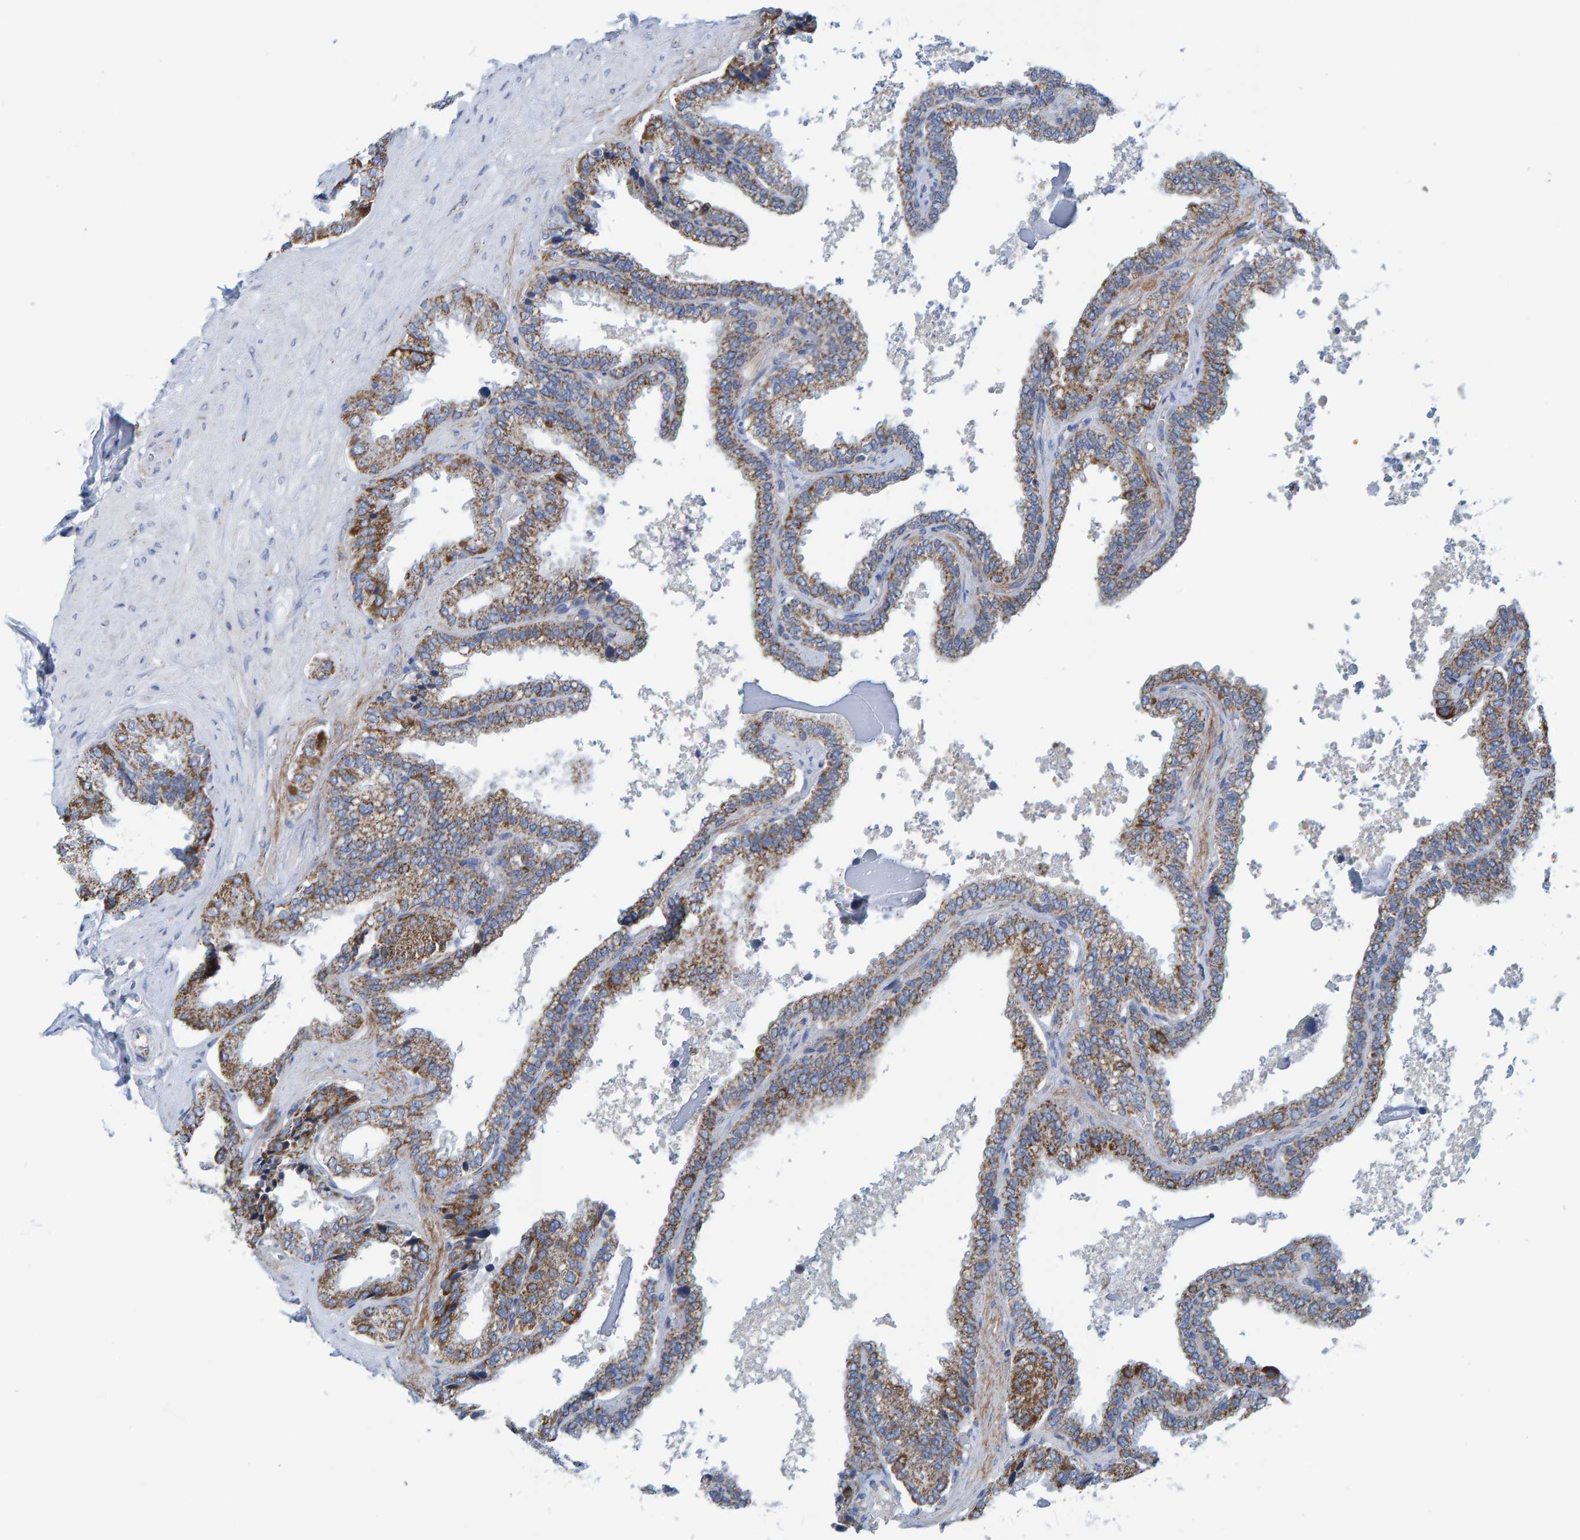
{"staining": {"intensity": "moderate", "quantity": ">75%", "location": "cytoplasmic/membranous"}, "tissue": "seminal vesicle", "cell_type": "Glandular cells", "image_type": "normal", "snomed": [{"axis": "morphology", "description": "Normal tissue, NOS"}, {"axis": "topography", "description": "Seminal veicle"}], "caption": "Immunohistochemical staining of unremarkable human seminal vesicle demonstrates >75% levels of moderate cytoplasmic/membranous protein expression in about >75% of glandular cells. The staining was performed using DAB (3,3'-diaminobenzidine), with brown indicating positive protein expression. Nuclei are stained blue with hematoxylin.", "gene": "MRPS7", "patient": {"sex": "male", "age": 46}}